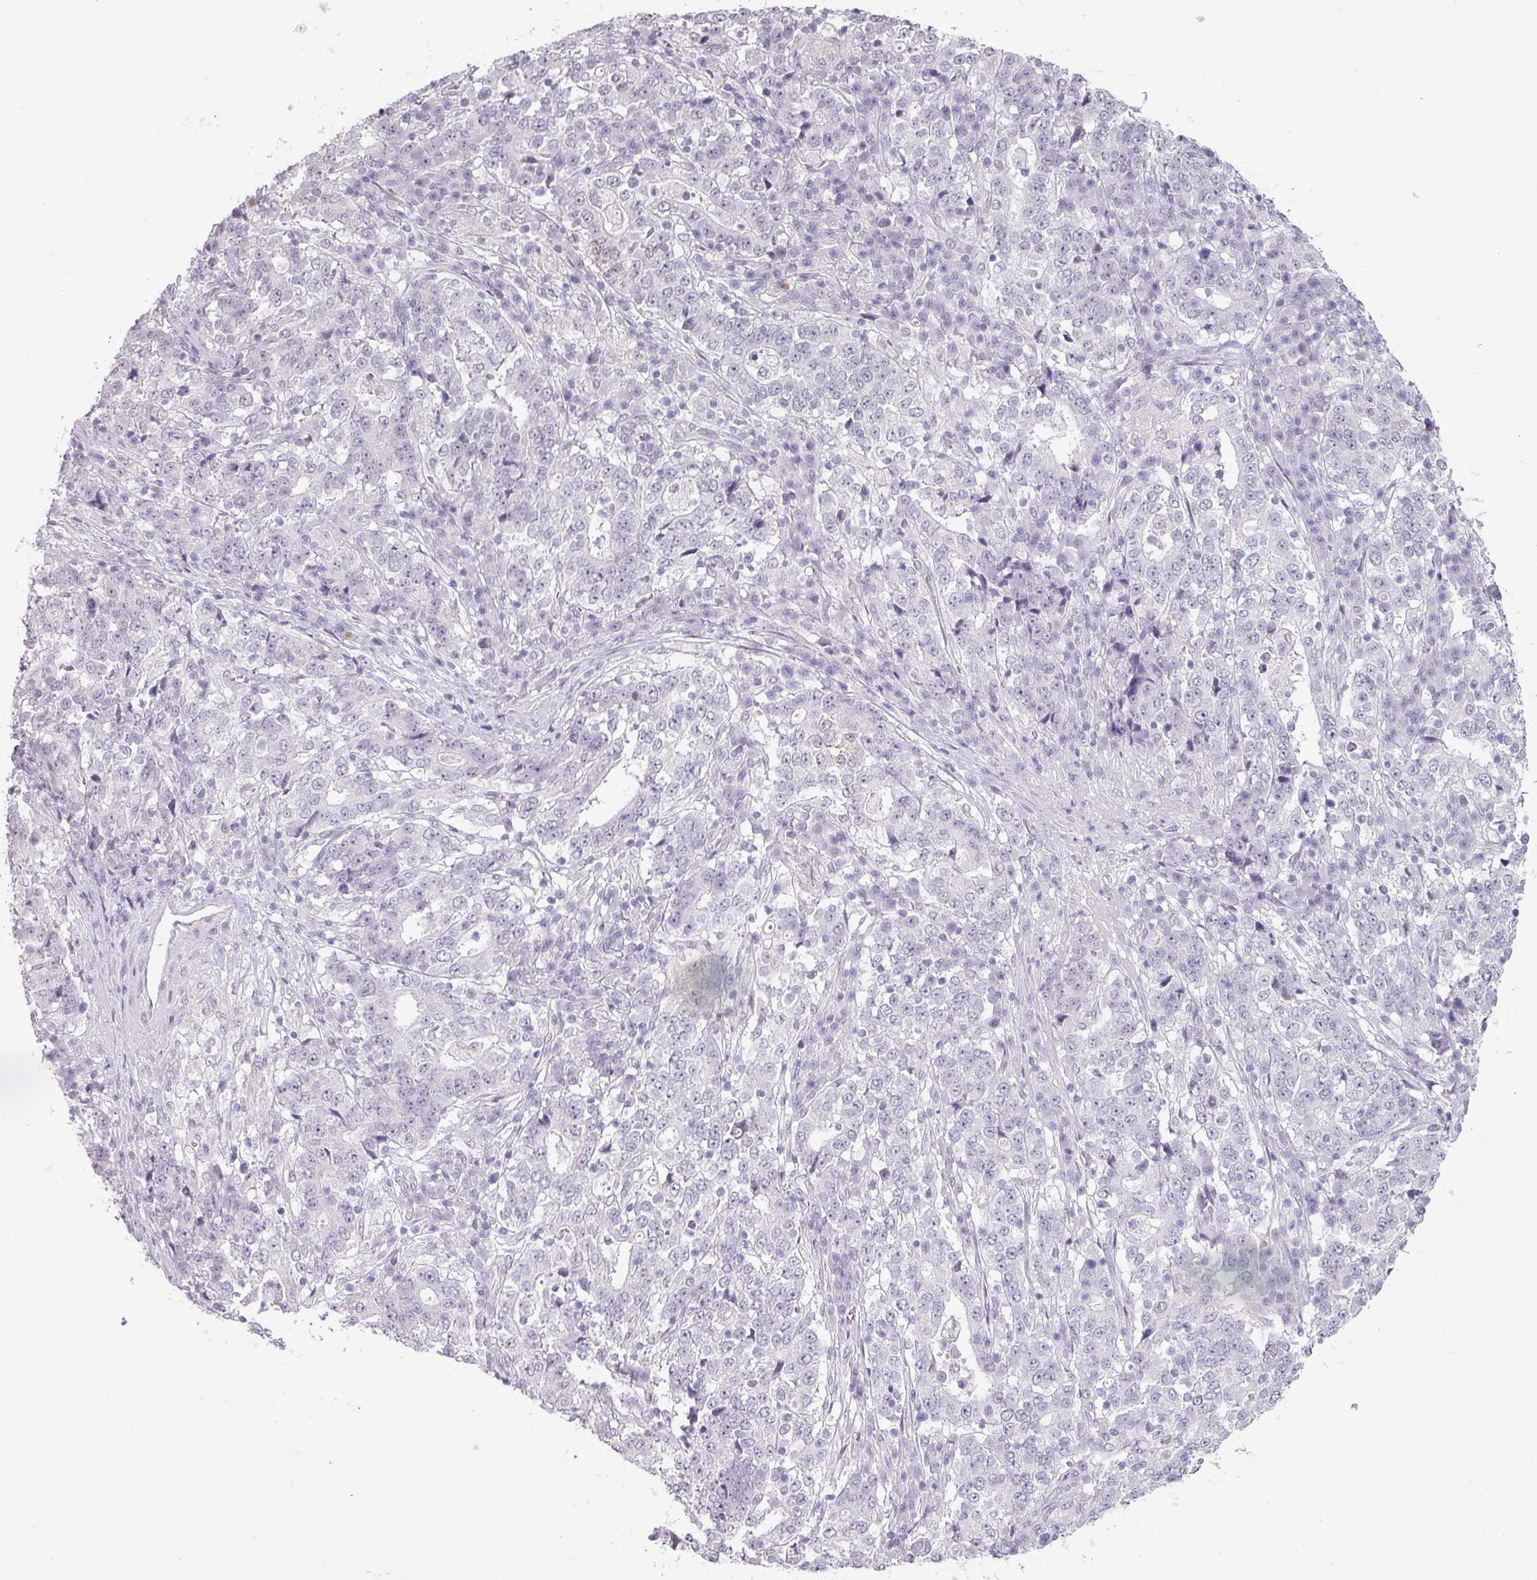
{"staining": {"intensity": "negative", "quantity": "none", "location": "none"}, "tissue": "stomach cancer", "cell_type": "Tumor cells", "image_type": "cancer", "snomed": [{"axis": "morphology", "description": "Adenocarcinoma, NOS"}, {"axis": "topography", "description": "Stomach"}], "caption": "This is an immunohistochemistry histopathology image of stomach cancer (adenocarcinoma). There is no staining in tumor cells.", "gene": "SPRR1A", "patient": {"sex": "male", "age": 59}}